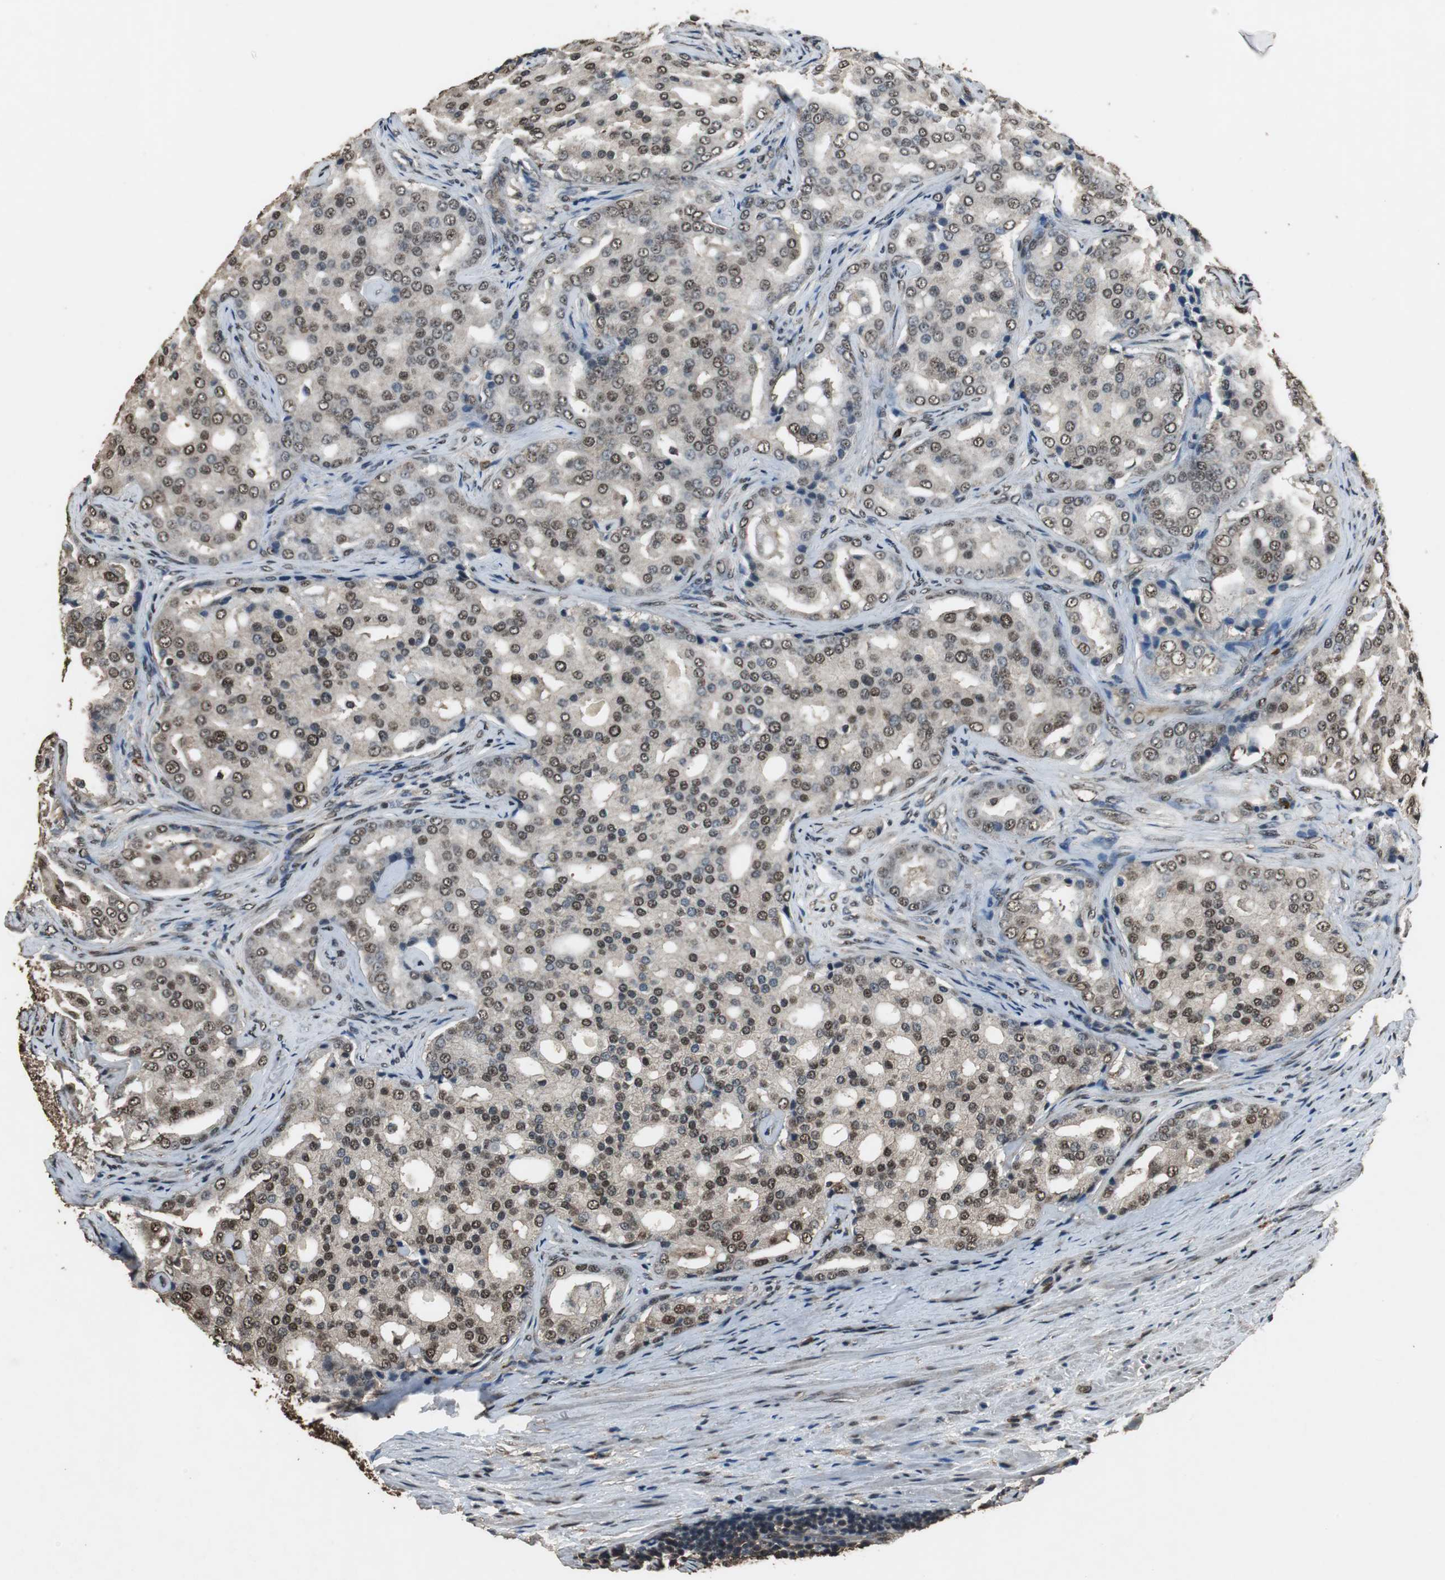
{"staining": {"intensity": "moderate", "quantity": "25%-75%", "location": "cytoplasmic/membranous,nuclear"}, "tissue": "prostate cancer", "cell_type": "Tumor cells", "image_type": "cancer", "snomed": [{"axis": "morphology", "description": "Adenocarcinoma, High grade"}, {"axis": "topography", "description": "Prostate"}], "caption": "Protein positivity by immunohistochemistry exhibits moderate cytoplasmic/membranous and nuclear positivity in about 25%-75% of tumor cells in high-grade adenocarcinoma (prostate). The staining was performed using DAB, with brown indicating positive protein expression. Nuclei are stained blue with hematoxylin.", "gene": "PPP1R13B", "patient": {"sex": "male", "age": 64}}